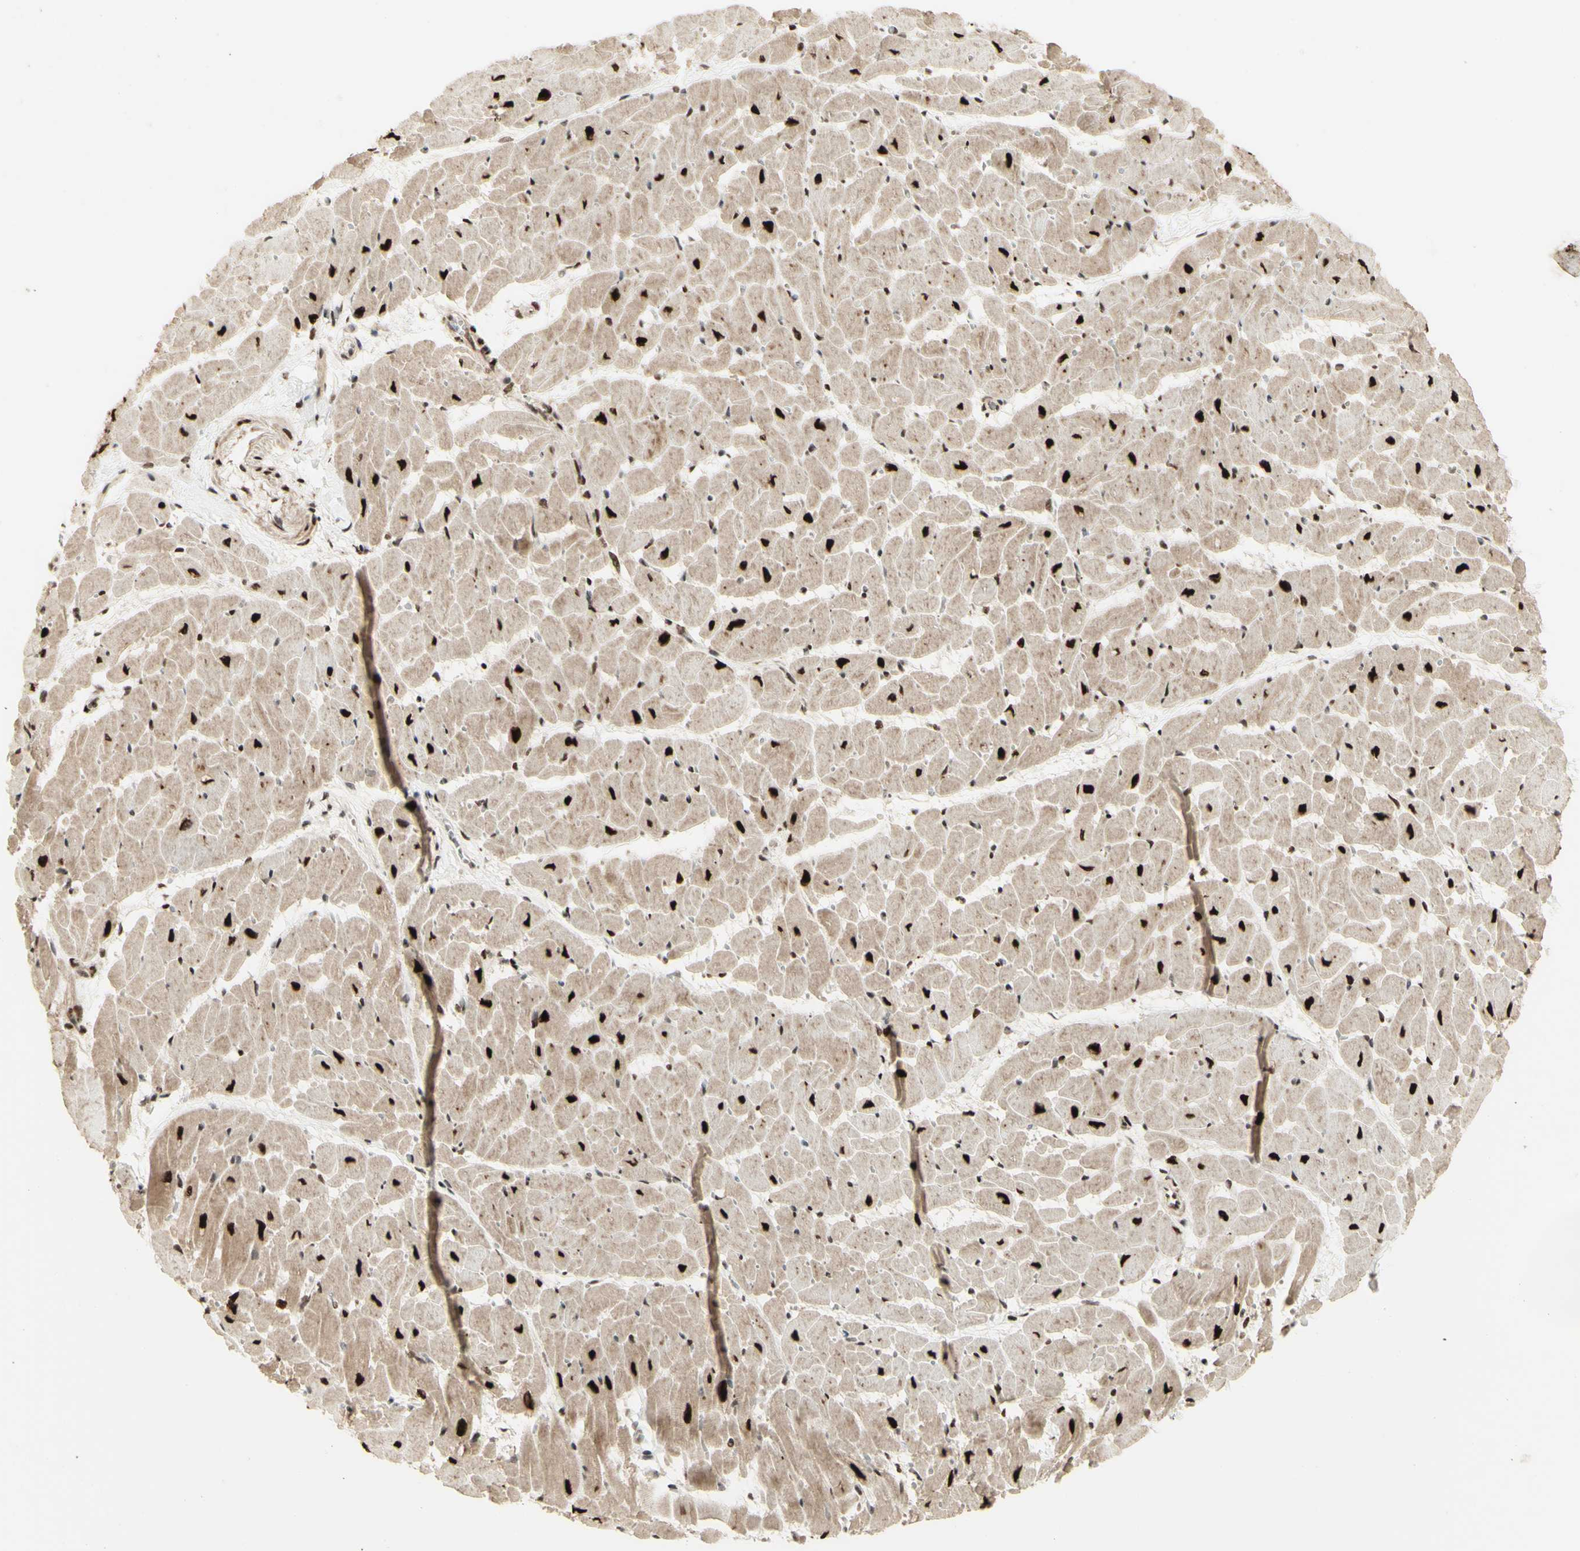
{"staining": {"intensity": "strong", "quantity": ">75%", "location": "cytoplasmic/membranous,nuclear"}, "tissue": "heart muscle", "cell_type": "Cardiomyocytes", "image_type": "normal", "snomed": [{"axis": "morphology", "description": "Normal tissue, NOS"}, {"axis": "topography", "description": "Heart"}], "caption": "Immunohistochemical staining of benign heart muscle shows high levels of strong cytoplasmic/membranous,nuclear staining in about >75% of cardiomyocytes.", "gene": "DHX9", "patient": {"sex": "female", "age": 19}}